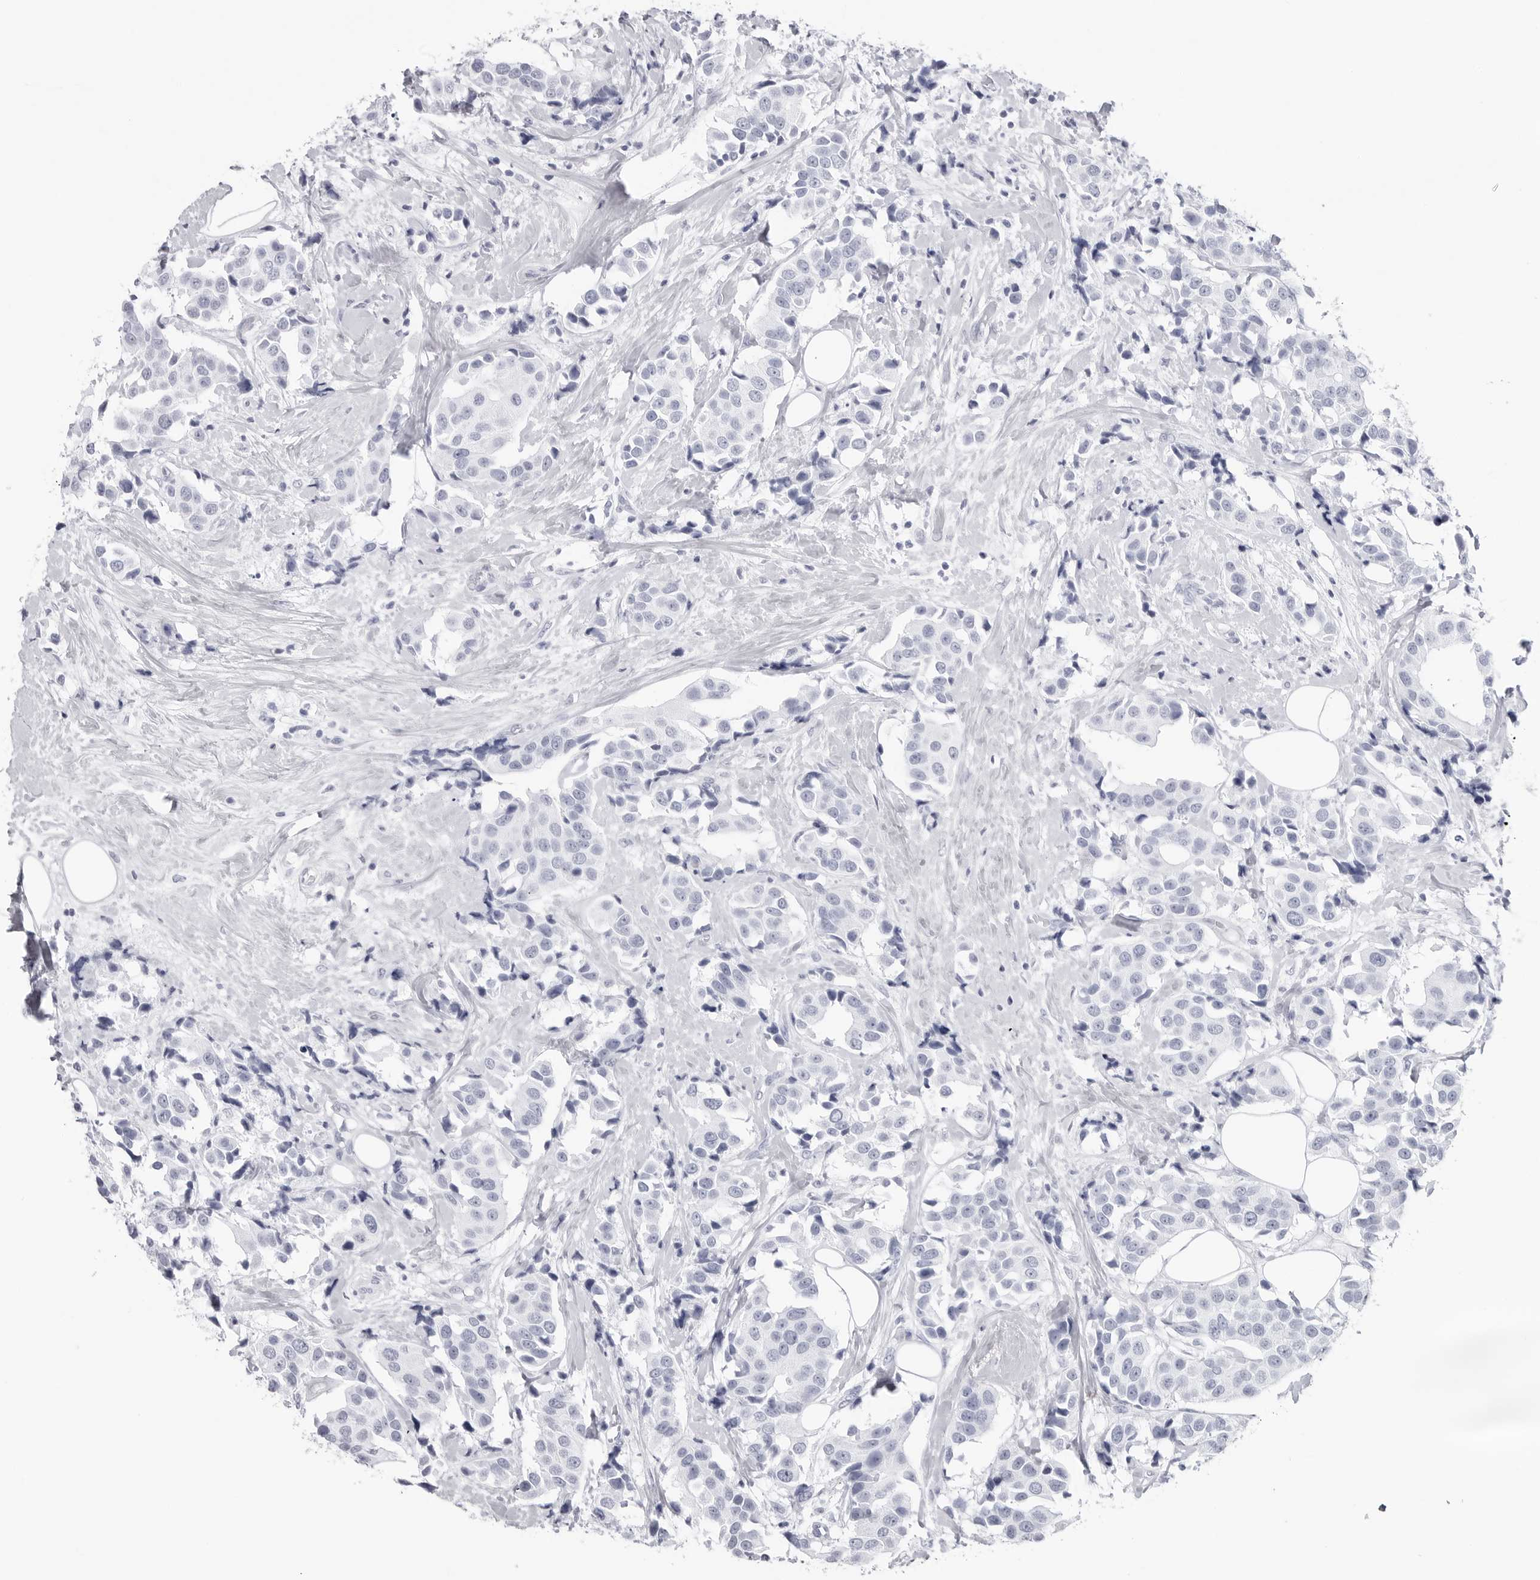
{"staining": {"intensity": "negative", "quantity": "none", "location": "none"}, "tissue": "breast cancer", "cell_type": "Tumor cells", "image_type": "cancer", "snomed": [{"axis": "morphology", "description": "Normal tissue, NOS"}, {"axis": "morphology", "description": "Duct carcinoma"}, {"axis": "topography", "description": "Breast"}], "caption": "Intraductal carcinoma (breast) was stained to show a protein in brown. There is no significant expression in tumor cells. (DAB (3,3'-diaminobenzidine) IHC visualized using brightfield microscopy, high magnification).", "gene": "CST2", "patient": {"sex": "female", "age": 39}}